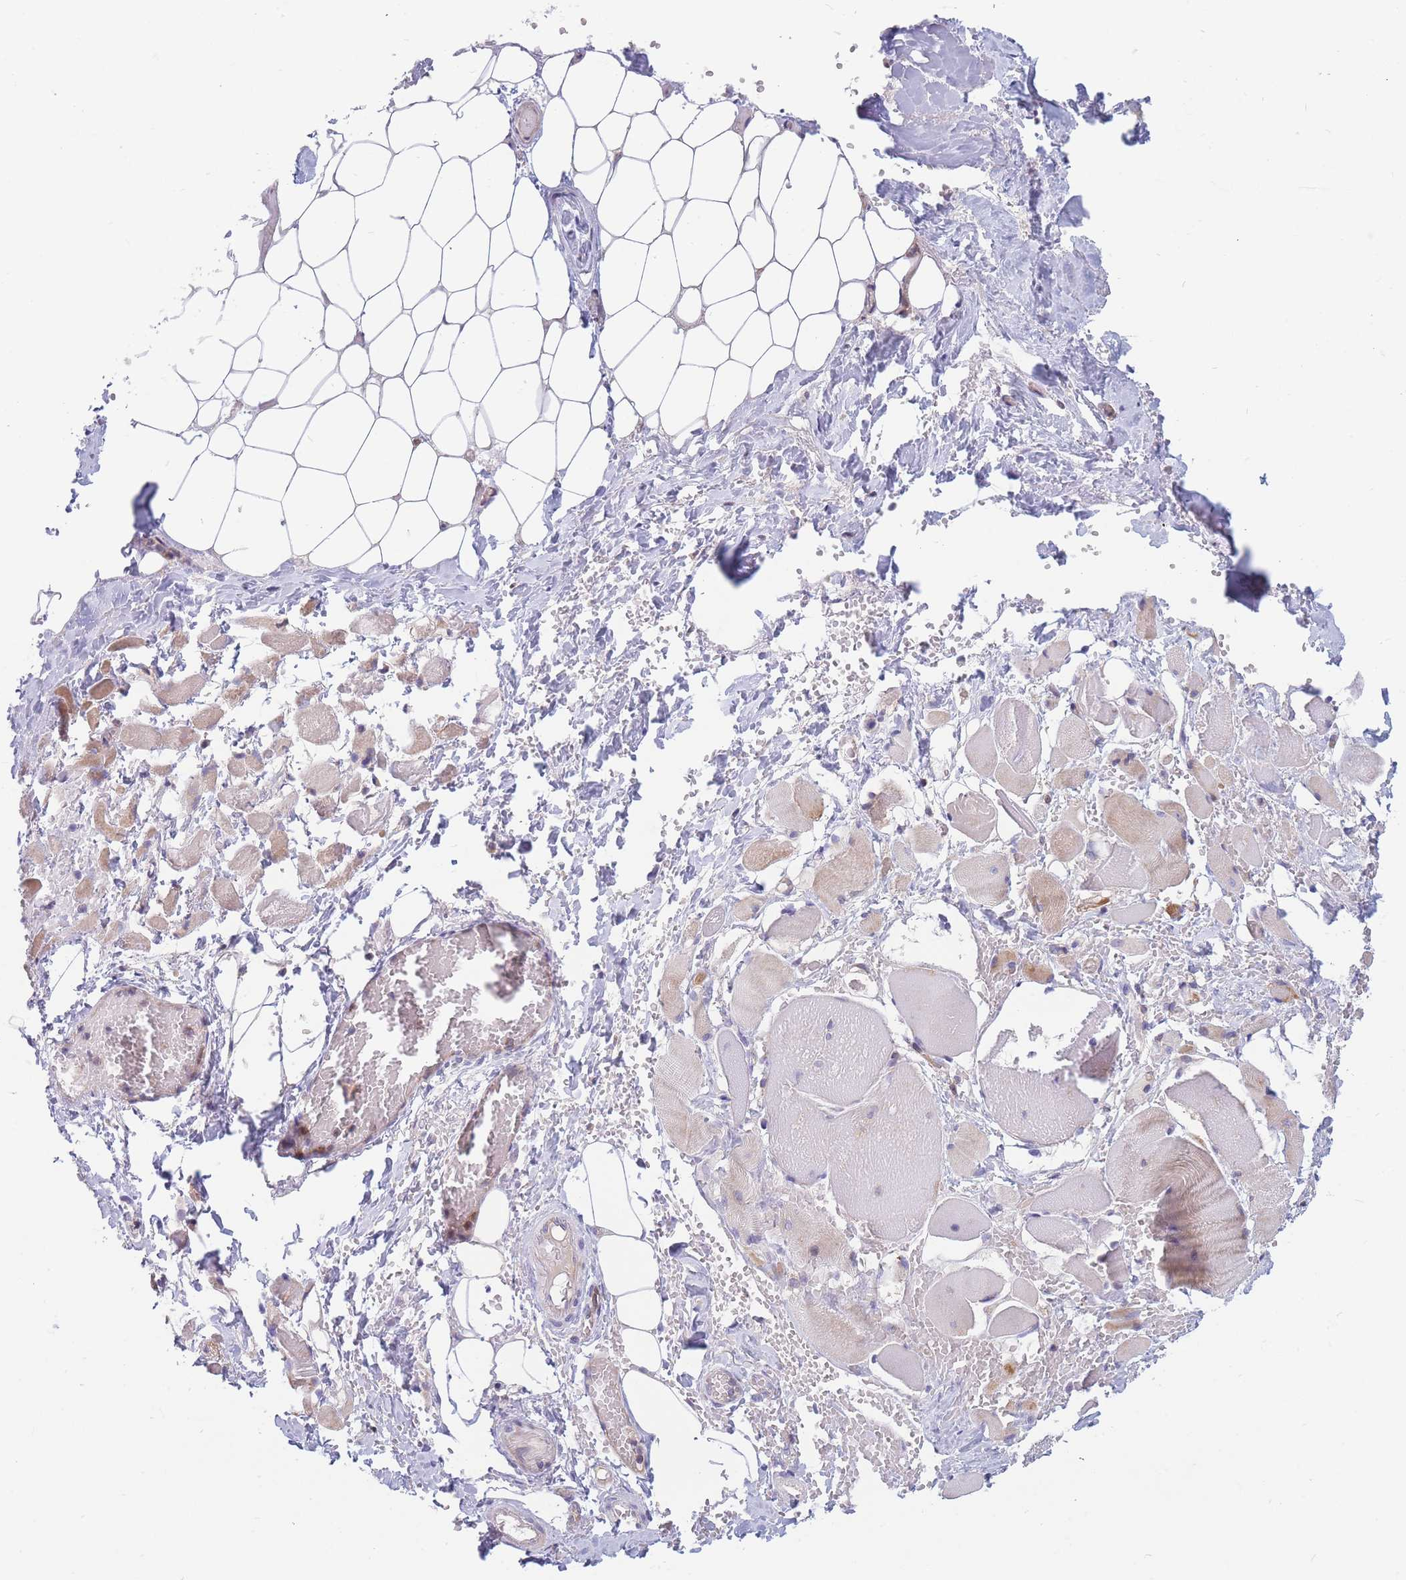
{"staining": {"intensity": "moderate", "quantity": "25%-75%", "location": "cytoplasmic/membranous"}, "tissue": "skeletal muscle", "cell_type": "Myocytes", "image_type": "normal", "snomed": [{"axis": "morphology", "description": "Normal tissue, NOS"}, {"axis": "morphology", "description": "Basal cell carcinoma"}, {"axis": "topography", "description": "Skeletal muscle"}], "caption": "The immunohistochemical stain labels moderate cytoplasmic/membranous expression in myocytes of benign skeletal muscle.", "gene": "TMEM131L", "patient": {"sex": "female", "age": 64}}